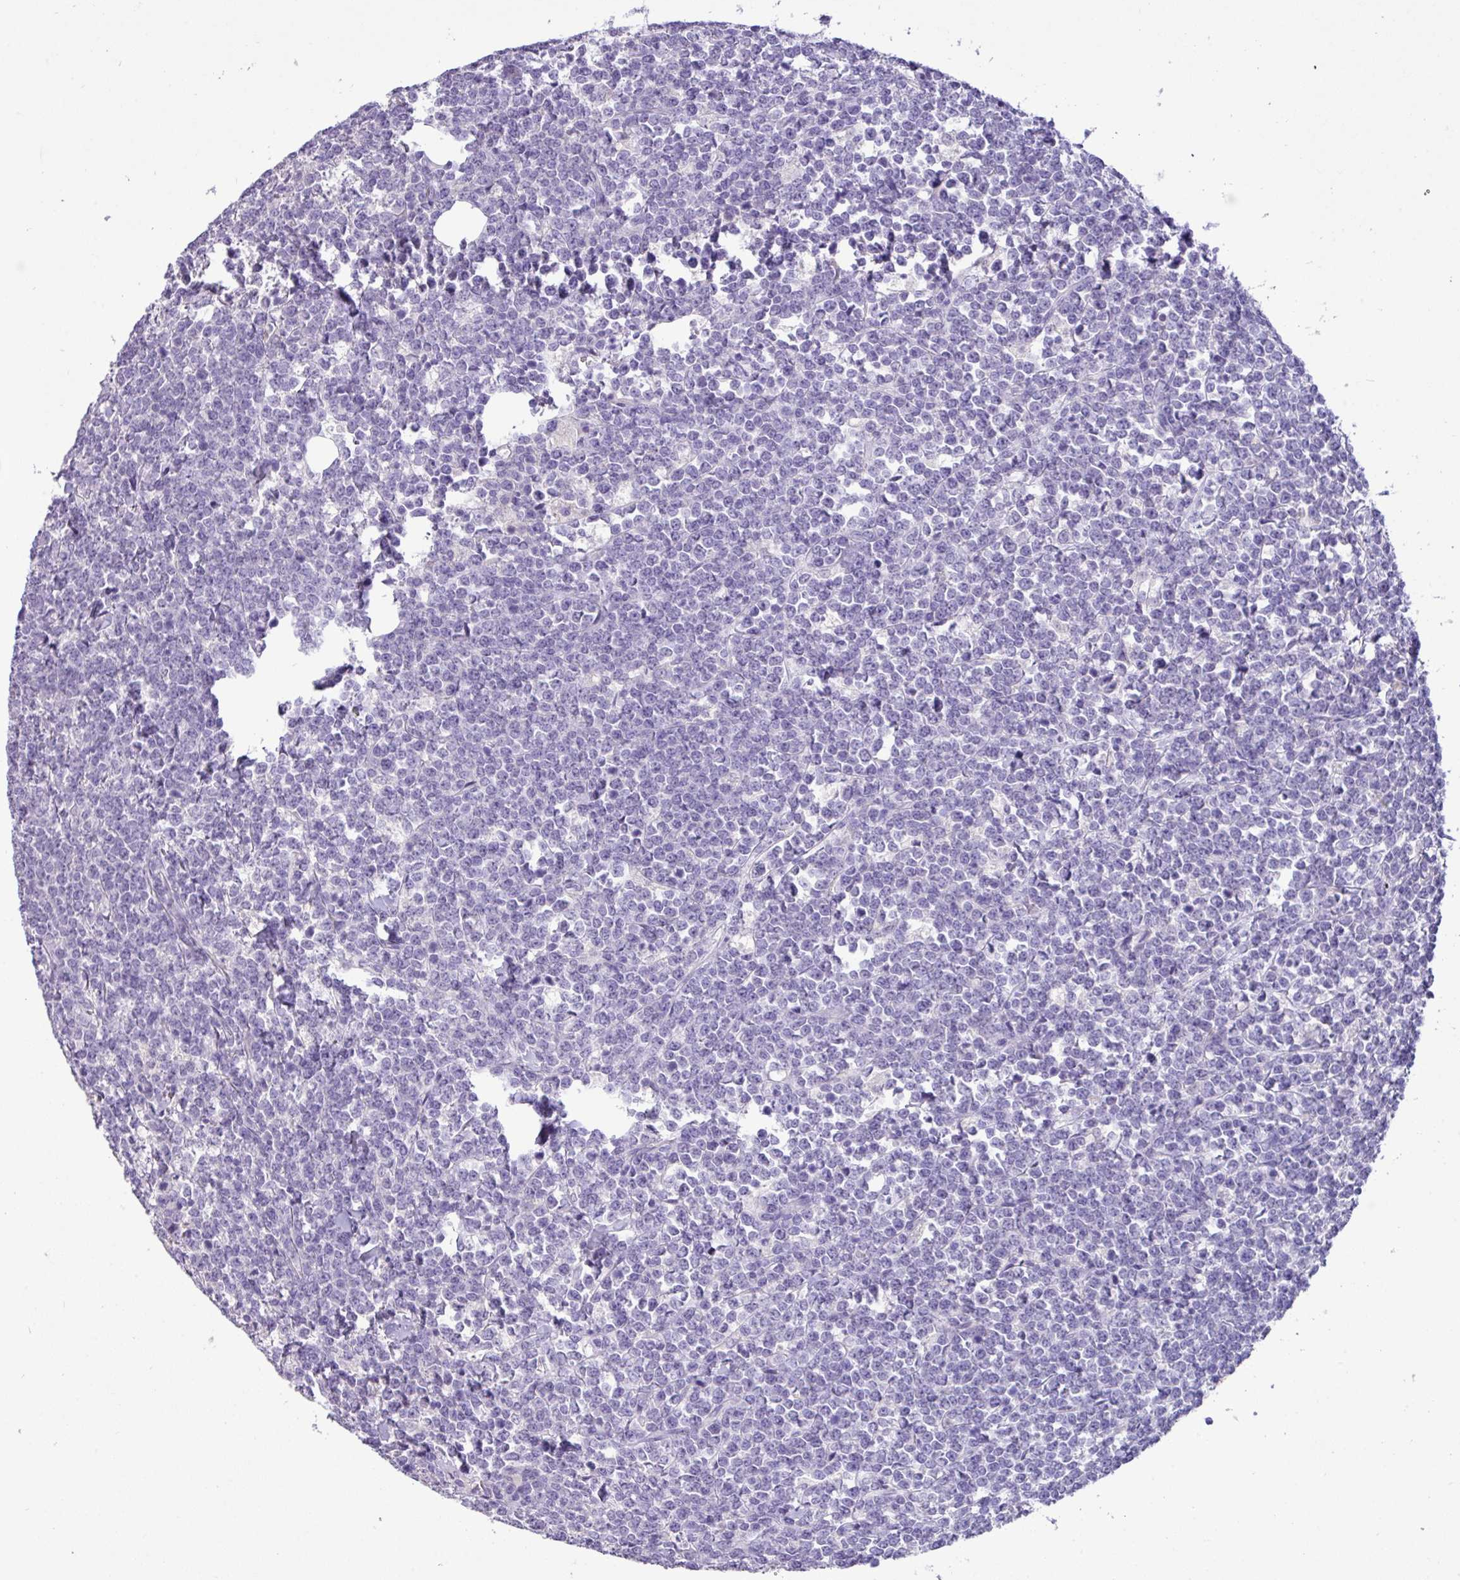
{"staining": {"intensity": "negative", "quantity": "none", "location": "none"}, "tissue": "lymphoma", "cell_type": "Tumor cells", "image_type": "cancer", "snomed": [{"axis": "morphology", "description": "Malignant lymphoma, non-Hodgkin's type, High grade"}, {"axis": "topography", "description": "Small intestine"}, {"axis": "topography", "description": "Colon"}], "caption": "IHC of human high-grade malignant lymphoma, non-Hodgkin's type exhibits no expression in tumor cells.", "gene": "EPCAM", "patient": {"sex": "male", "age": 8}}